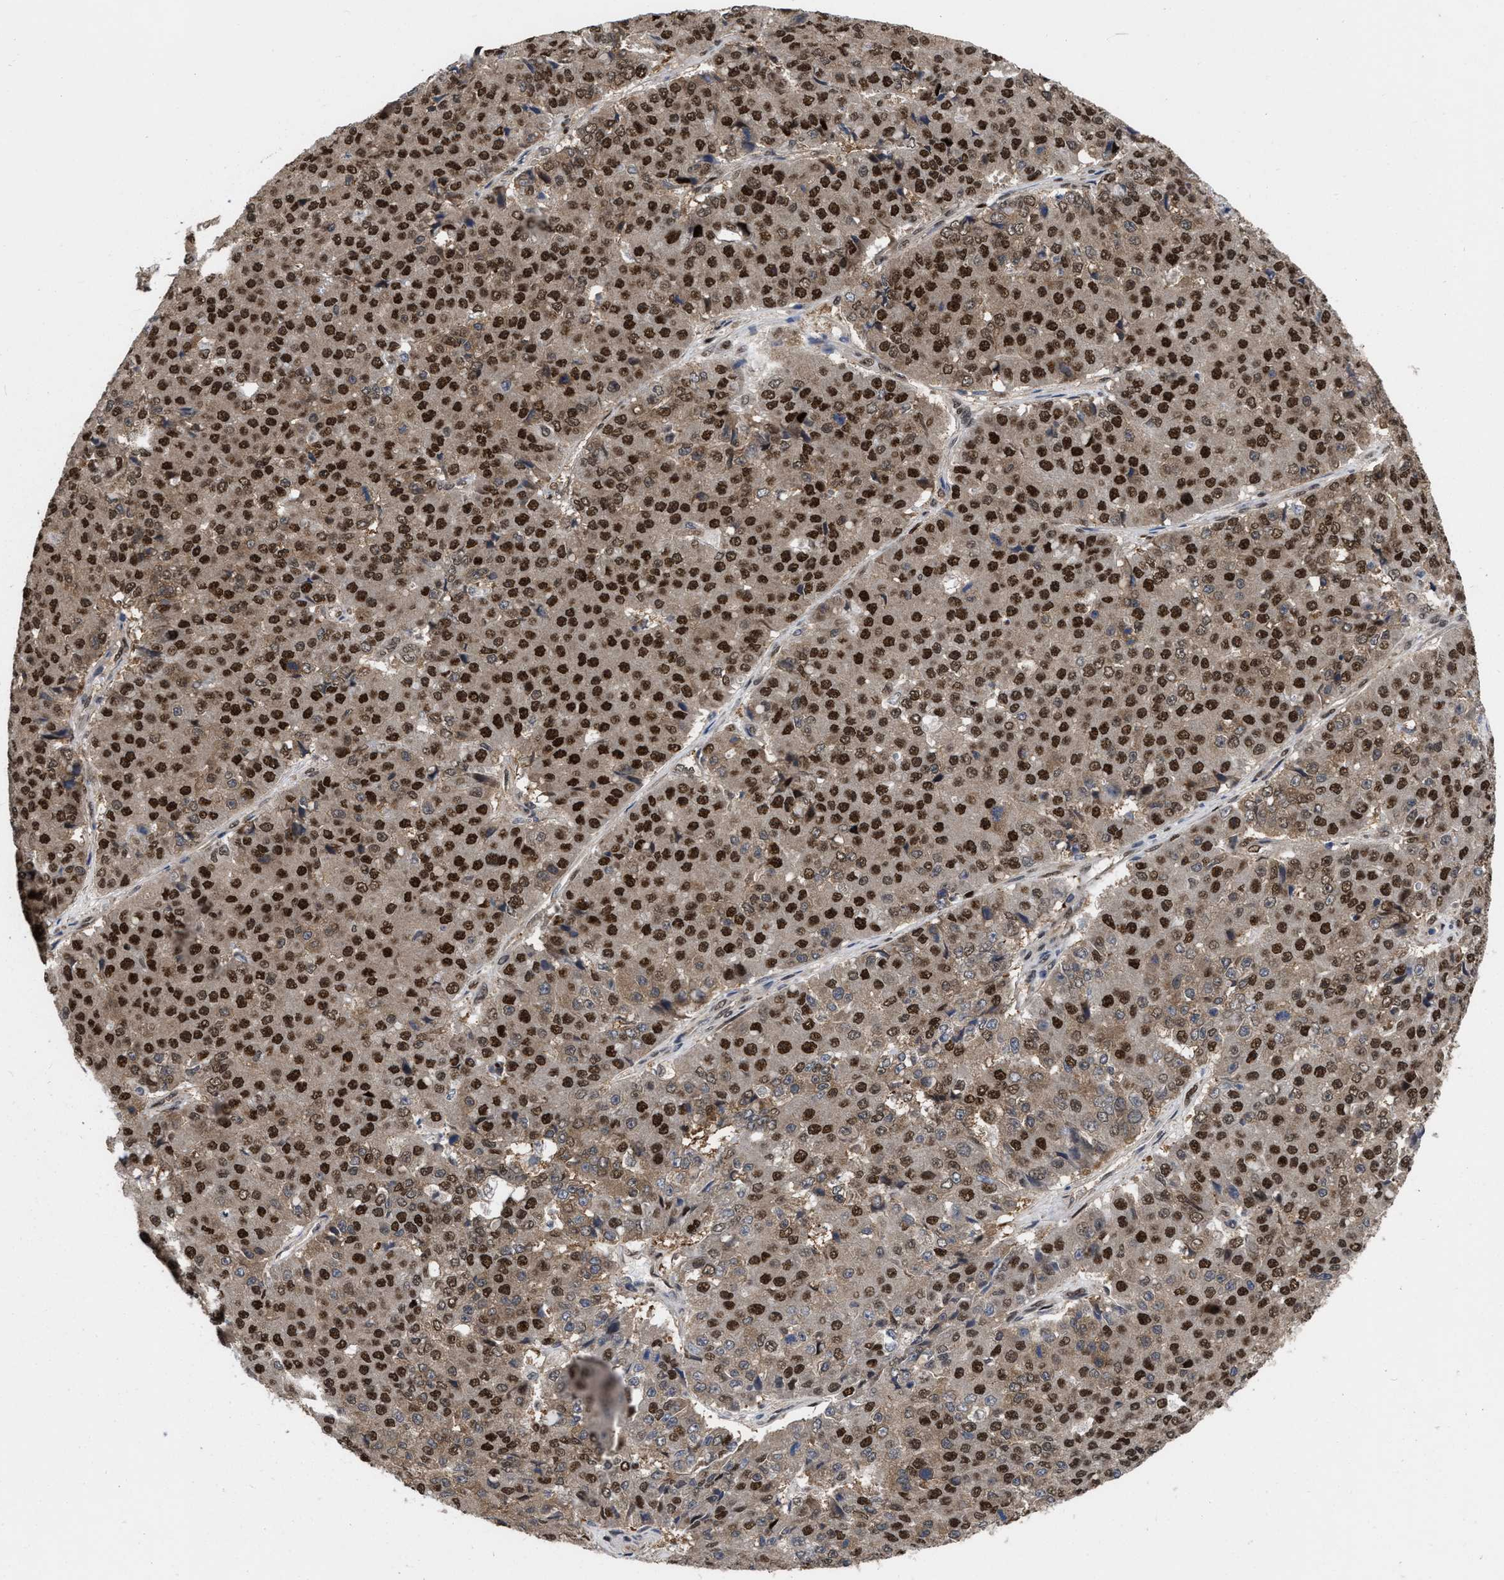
{"staining": {"intensity": "strong", "quantity": ">75%", "location": "cytoplasmic/membranous,nuclear"}, "tissue": "pancreatic cancer", "cell_type": "Tumor cells", "image_type": "cancer", "snomed": [{"axis": "morphology", "description": "Adenocarcinoma, NOS"}, {"axis": "topography", "description": "Pancreas"}], "caption": "The photomicrograph demonstrates staining of adenocarcinoma (pancreatic), revealing strong cytoplasmic/membranous and nuclear protein positivity (brown color) within tumor cells.", "gene": "MDM4", "patient": {"sex": "male", "age": 50}}